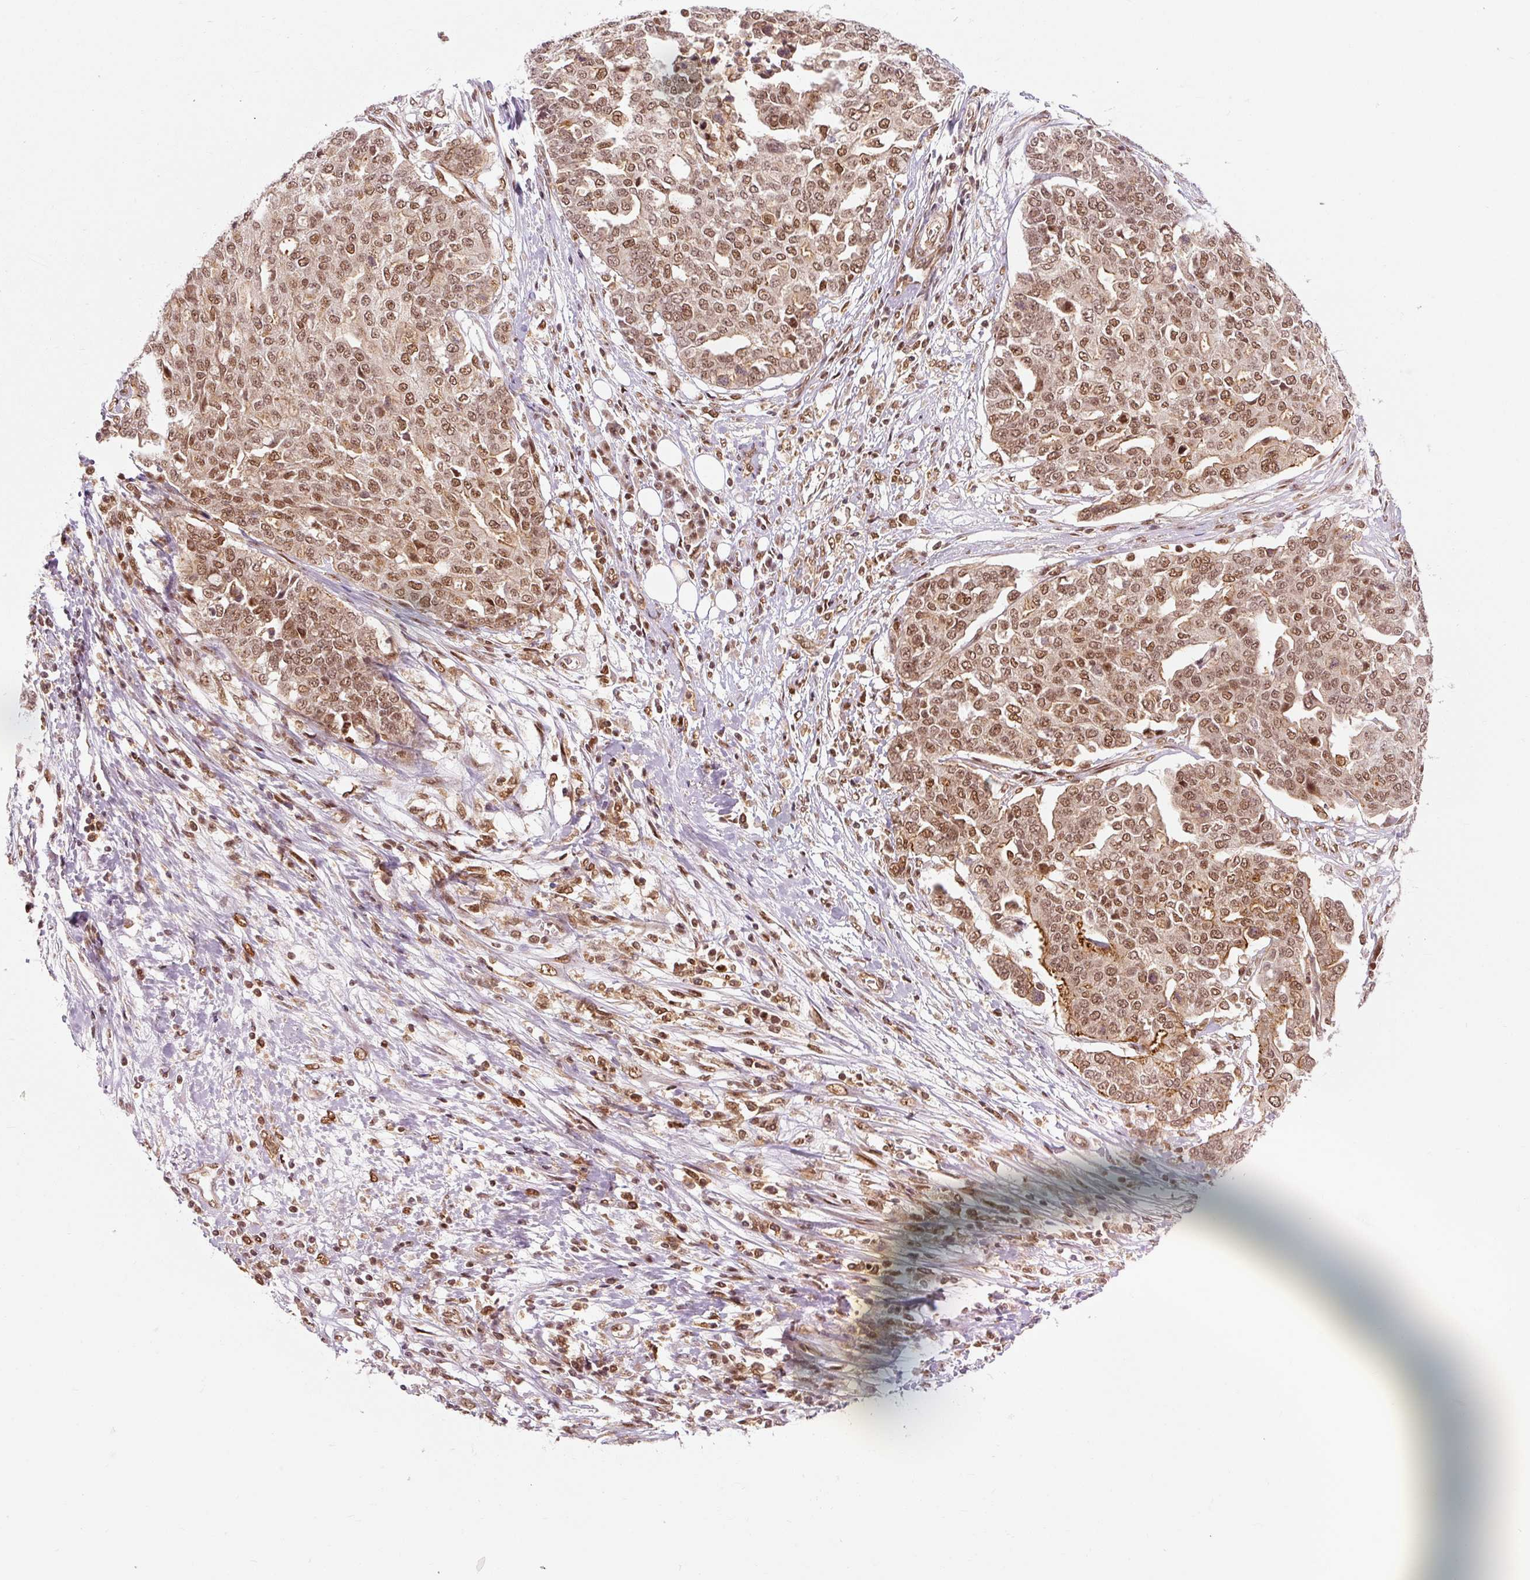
{"staining": {"intensity": "moderate", "quantity": ">75%", "location": "nuclear"}, "tissue": "ovarian cancer", "cell_type": "Tumor cells", "image_type": "cancer", "snomed": [{"axis": "morphology", "description": "Cystadenocarcinoma, serous, NOS"}, {"axis": "topography", "description": "Soft tissue"}, {"axis": "topography", "description": "Ovary"}], "caption": "Immunohistochemistry (IHC) histopathology image of neoplastic tissue: ovarian serous cystadenocarcinoma stained using immunohistochemistry (IHC) shows medium levels of moderate protein expression localized specifically in the nuclear of tumor cells, appearing as a nuclear brown color.", "gene": "CSTF1", "patient": {"sex": "female", "age": 57}}